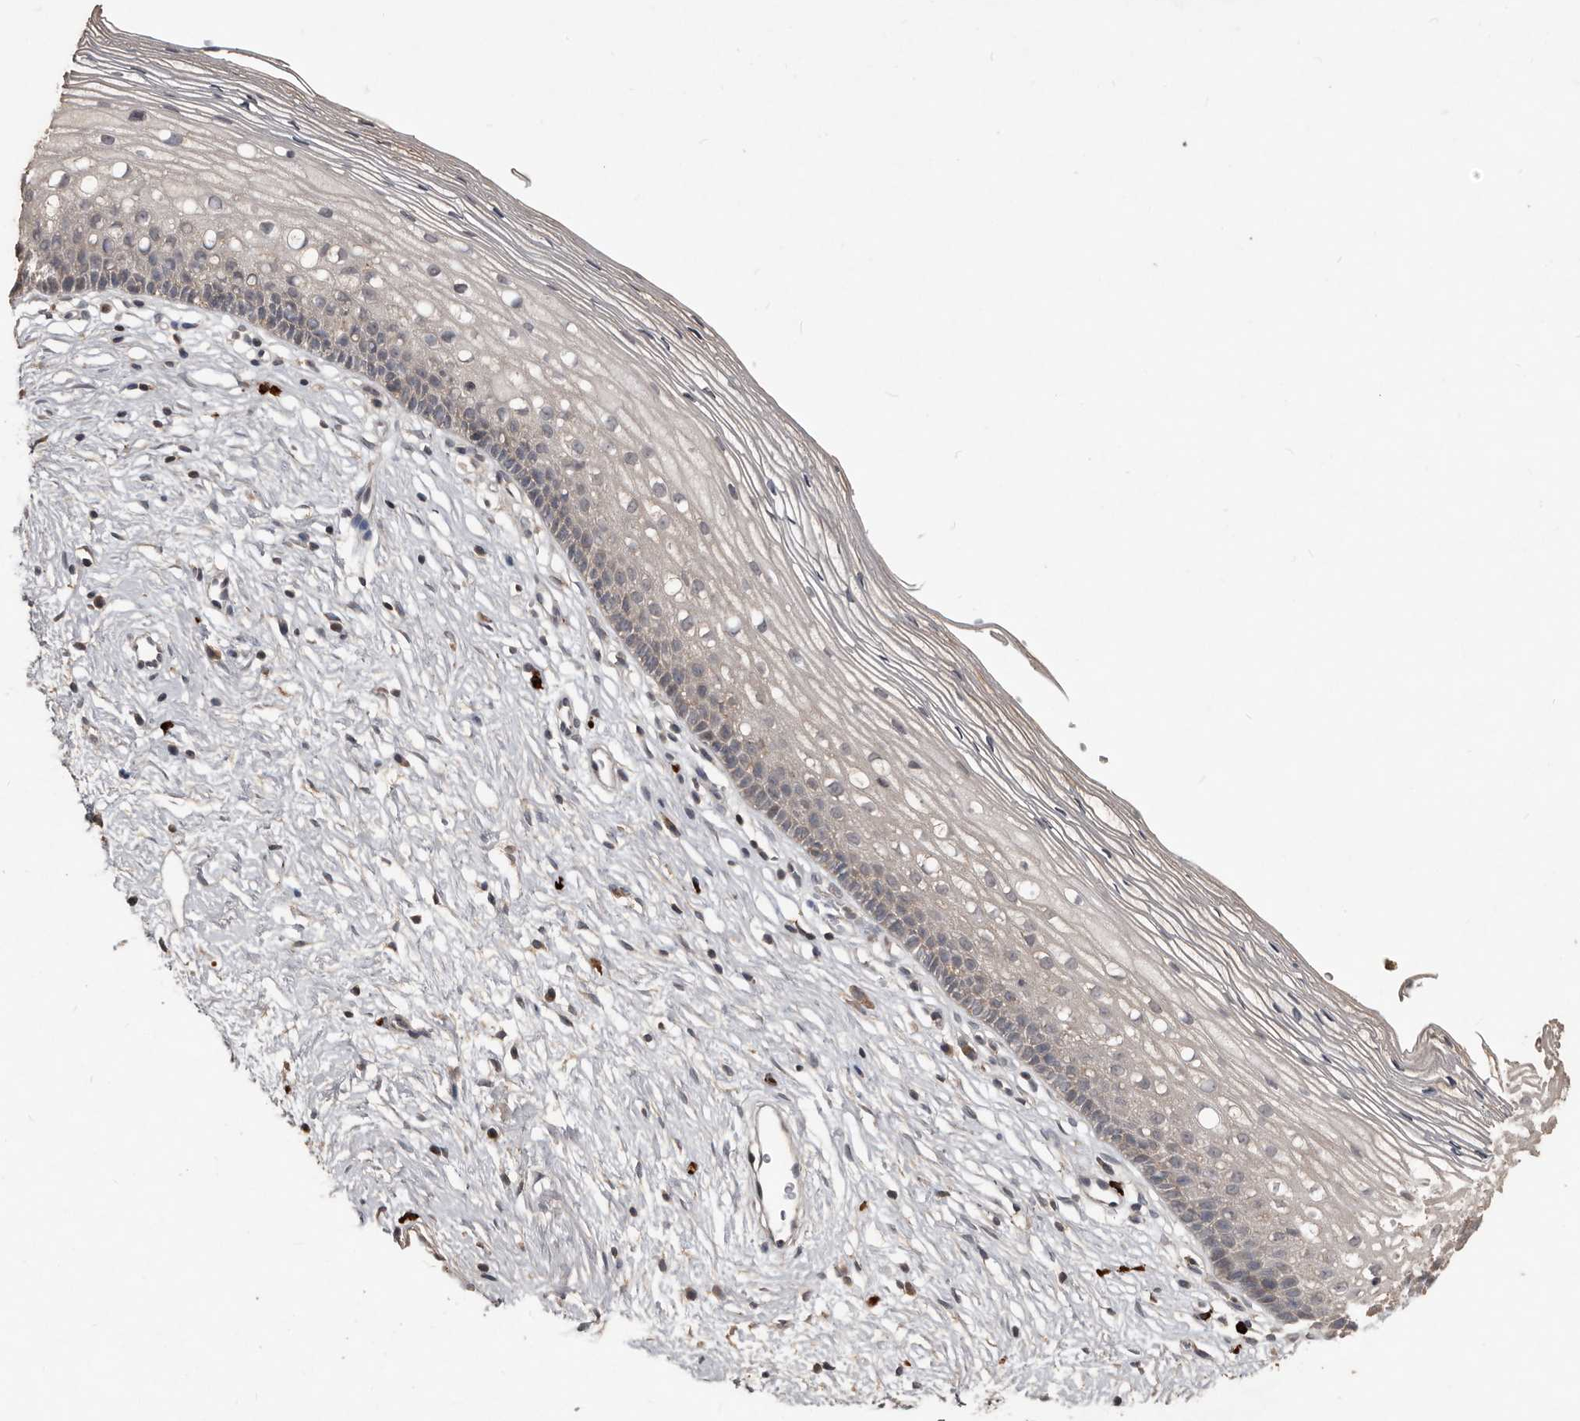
{"staining": {"intensity": "negative", "quantity": "none", "location": "none"}, "tissue": "cervix", "cell_type": "Glandular cells", "image_type": "normal", "snomed": [{"axis": "morphology", "description": "Normal tissue, NOS"}, {"axis": "topography", "description": "Cervix"}], "caption": "An image of human cervix is negative for staining in glandular cells. (DAB (3,3'-diaminobenzidine) immunohistochemistry (IHC) with hematoxylin counter stain).", "gene": "BAMBI", "patient": {"sex": "female", "age": 27}}